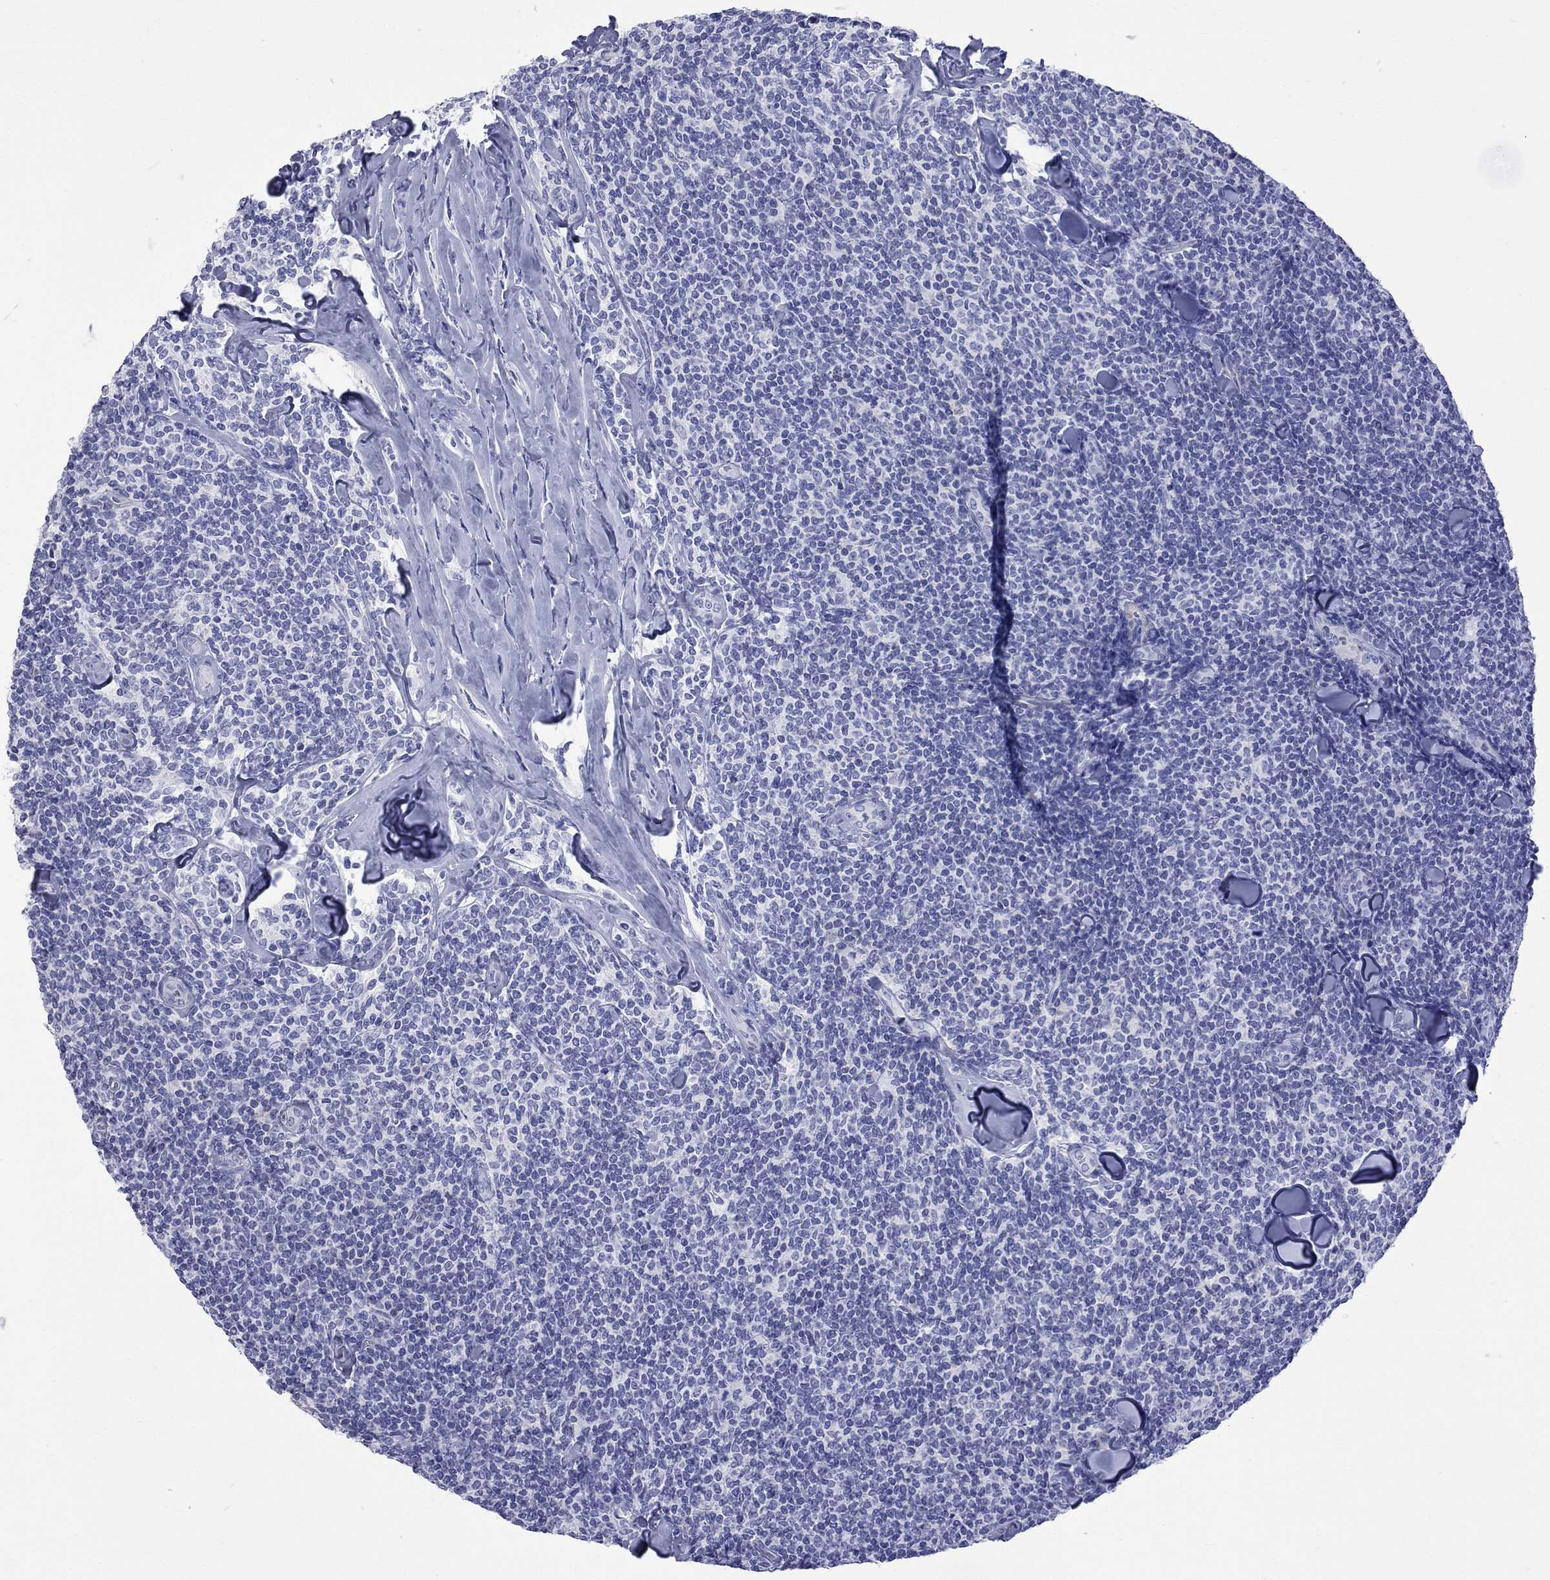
{"staining": {"intensity": "negative", "quantity": "none", "location": "none"}, "tissue": "lymphoma", "cell_type": "Tumor cells", "image_type": "cancer", "snomed": [{"axis": "morphology", "description": "Malignant lymphoma, non-Hodgkin's type, Low grade"}, {"axis": "topography", "description": "Lymph node"}], "caption": "This is an IHC photomicrograph of human malignant lymphoma, non-Hodgkin's type (low-grade). There is no expression in tumor cells.", "gene": "S100A3", "patient": {"sex": "female", "age": 56}}